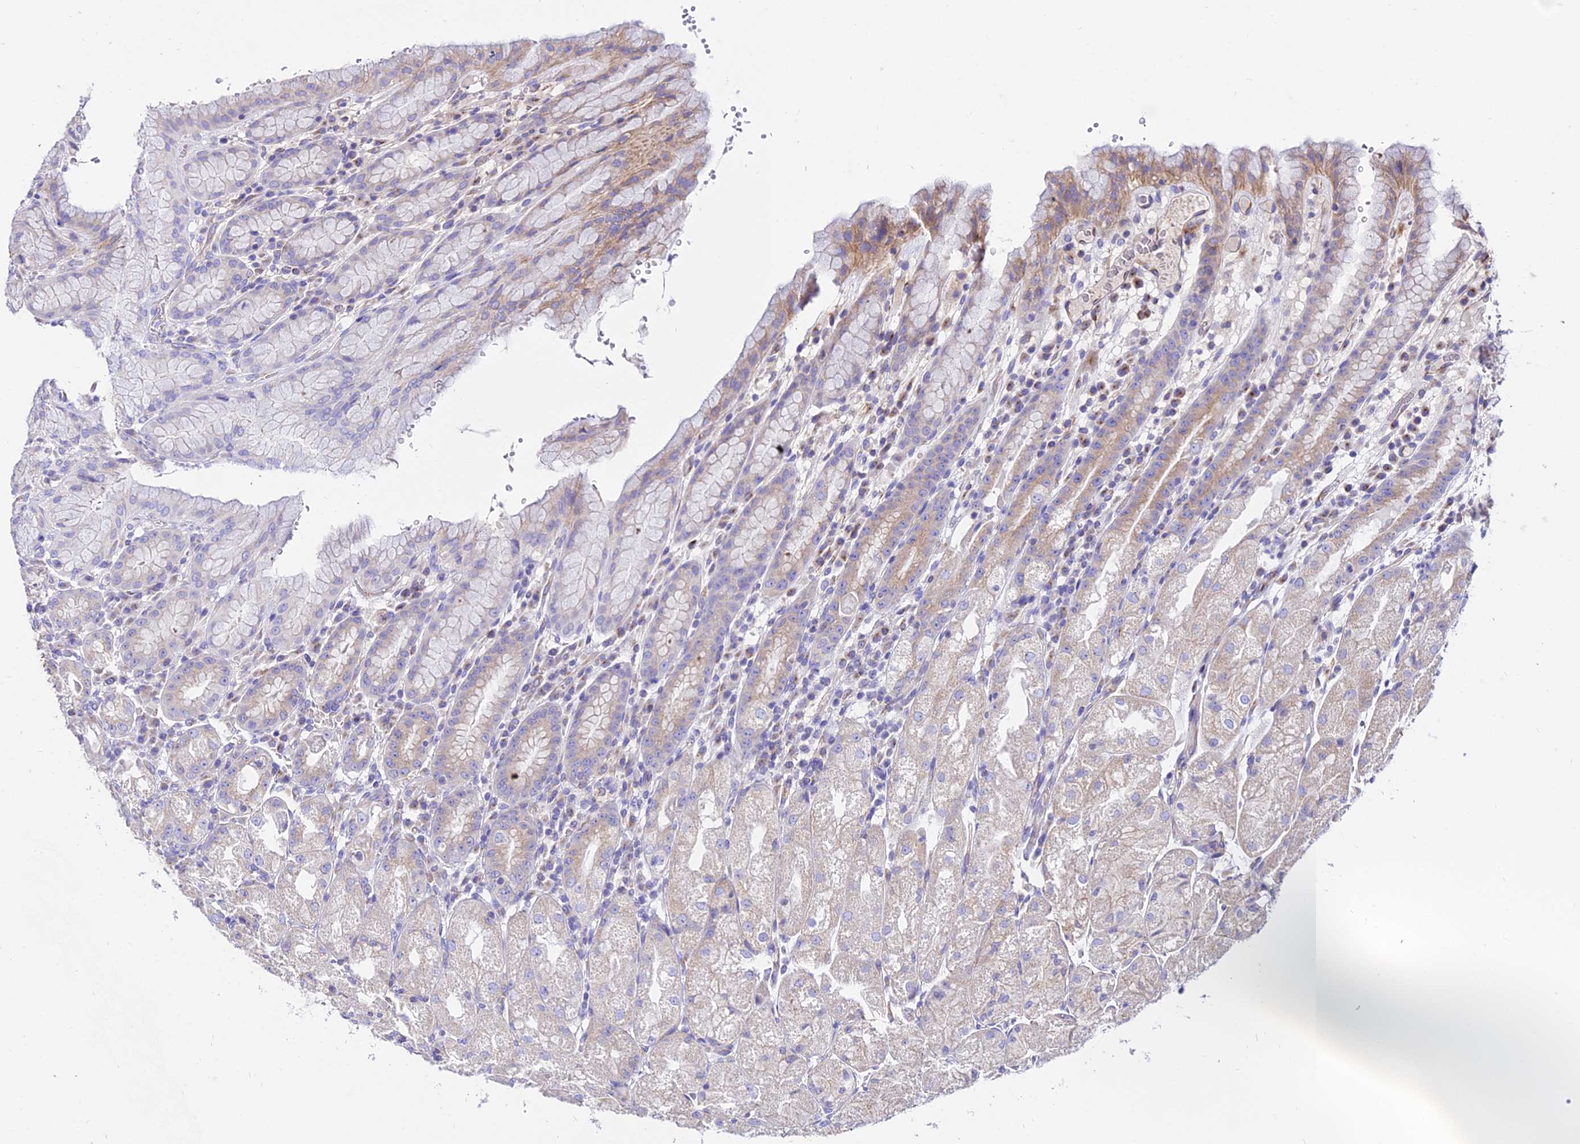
{"staining": {"intensity": "strong", "quantity": "<25%", "location": "cytoplasmic/membranous"}, "tissue": "stomach", "cell_type": "Glandular cells", "image_type": "normal", "snomed": [{"axis": "morphology", "description": "Normal tissue, NOS"}, {"axis": "topography", "description": "Stomach, upper"}], "caption": "Stomach stained with immunohistochemistry (IHC) displays strong cytoplasmic/membranous positivity in about <25% of glandular cells.", "gene": "TUBA1A", "patient": {"sex": "male", "age": 52}}